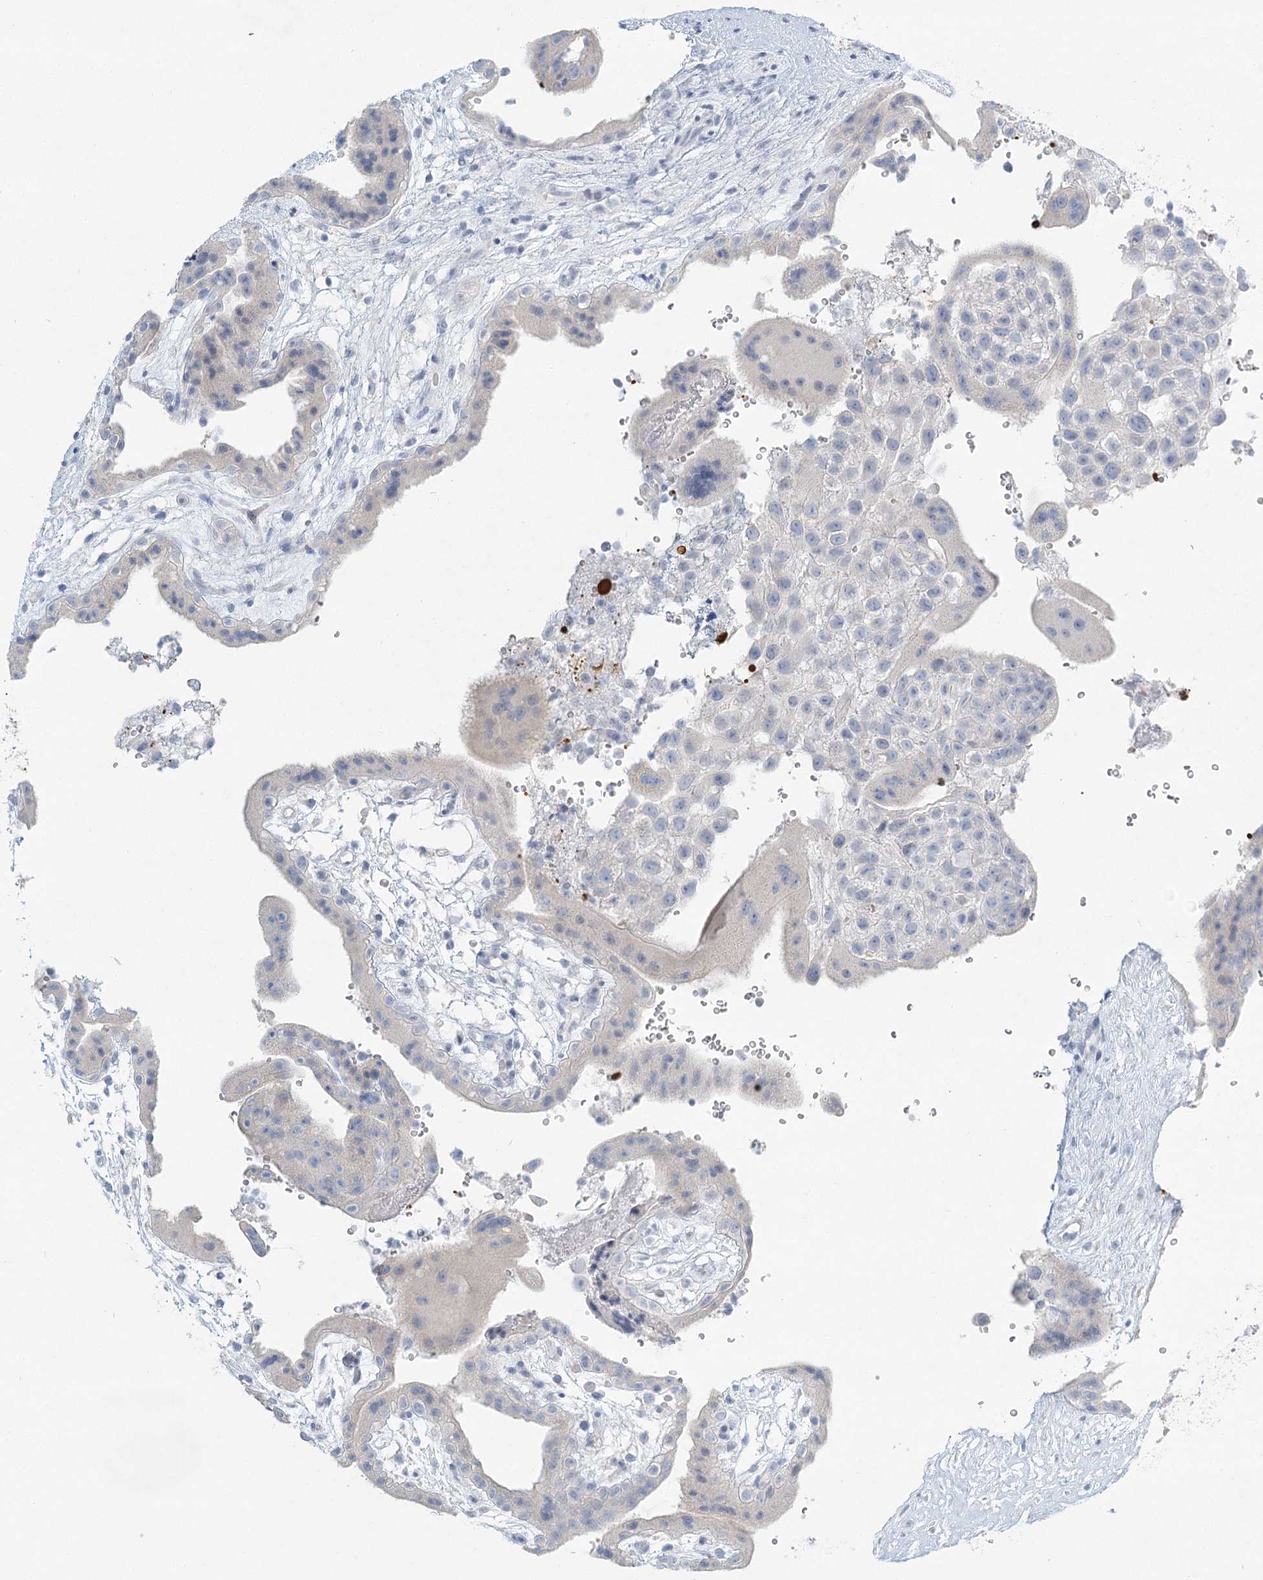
{"staining": {"intensity": "negative", "quantity": "none", "location": "none"}, "tissue": "placenta", "cell_type": "Trophoblastic cells", "image_type": "normal", "snomed": [{"axis": "morphology", "description": "Normal tissue, NOS"}, {"axis": "topography", "description": "Placenta"}], "caption": "Immunohistochemistry (IHC) of normal placenta displays no positivity in trophoblastic cells.", "gene": "LRP2BP", "patient": {"sex": "female", "age": 18}}